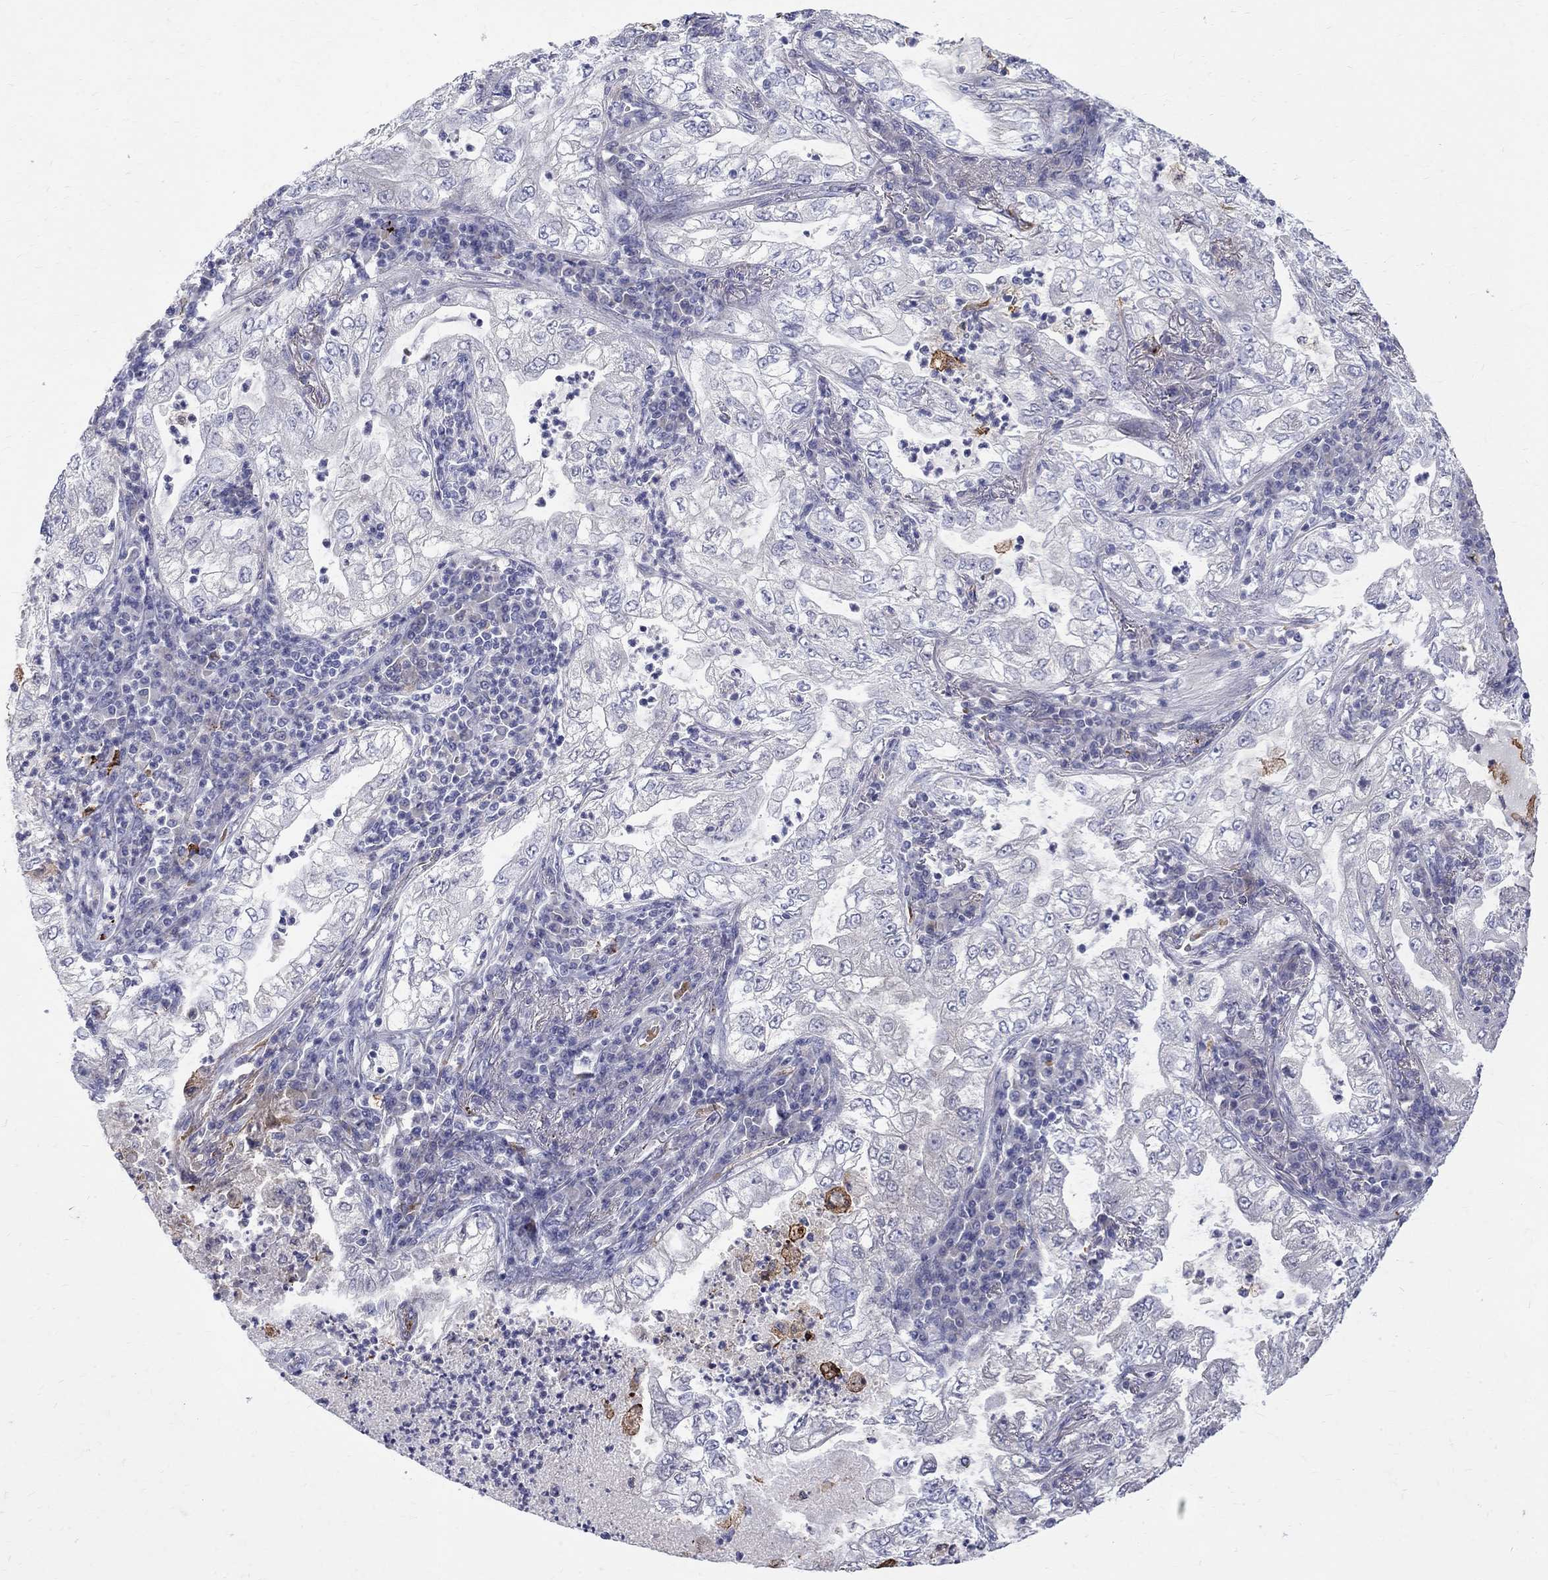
{"staining": {"intensity": "negative", "quantity": "none", "location": "none"}, "tissue": "lung cancer", "cell_type": "Tumor cells", "image_type": "cancer", "snomed": [{"axis": "morphology", "description": "Adenocarcinoma, NOS"}, {"axis": "topography", "description": "Lung"}], "caption": "This is an IHC histopathology image of lung cancer (adenocarcinoma). There is no positivity in tumor cells.", "gene": "AGER", "patient": {"sex": "female", "age": 73}}